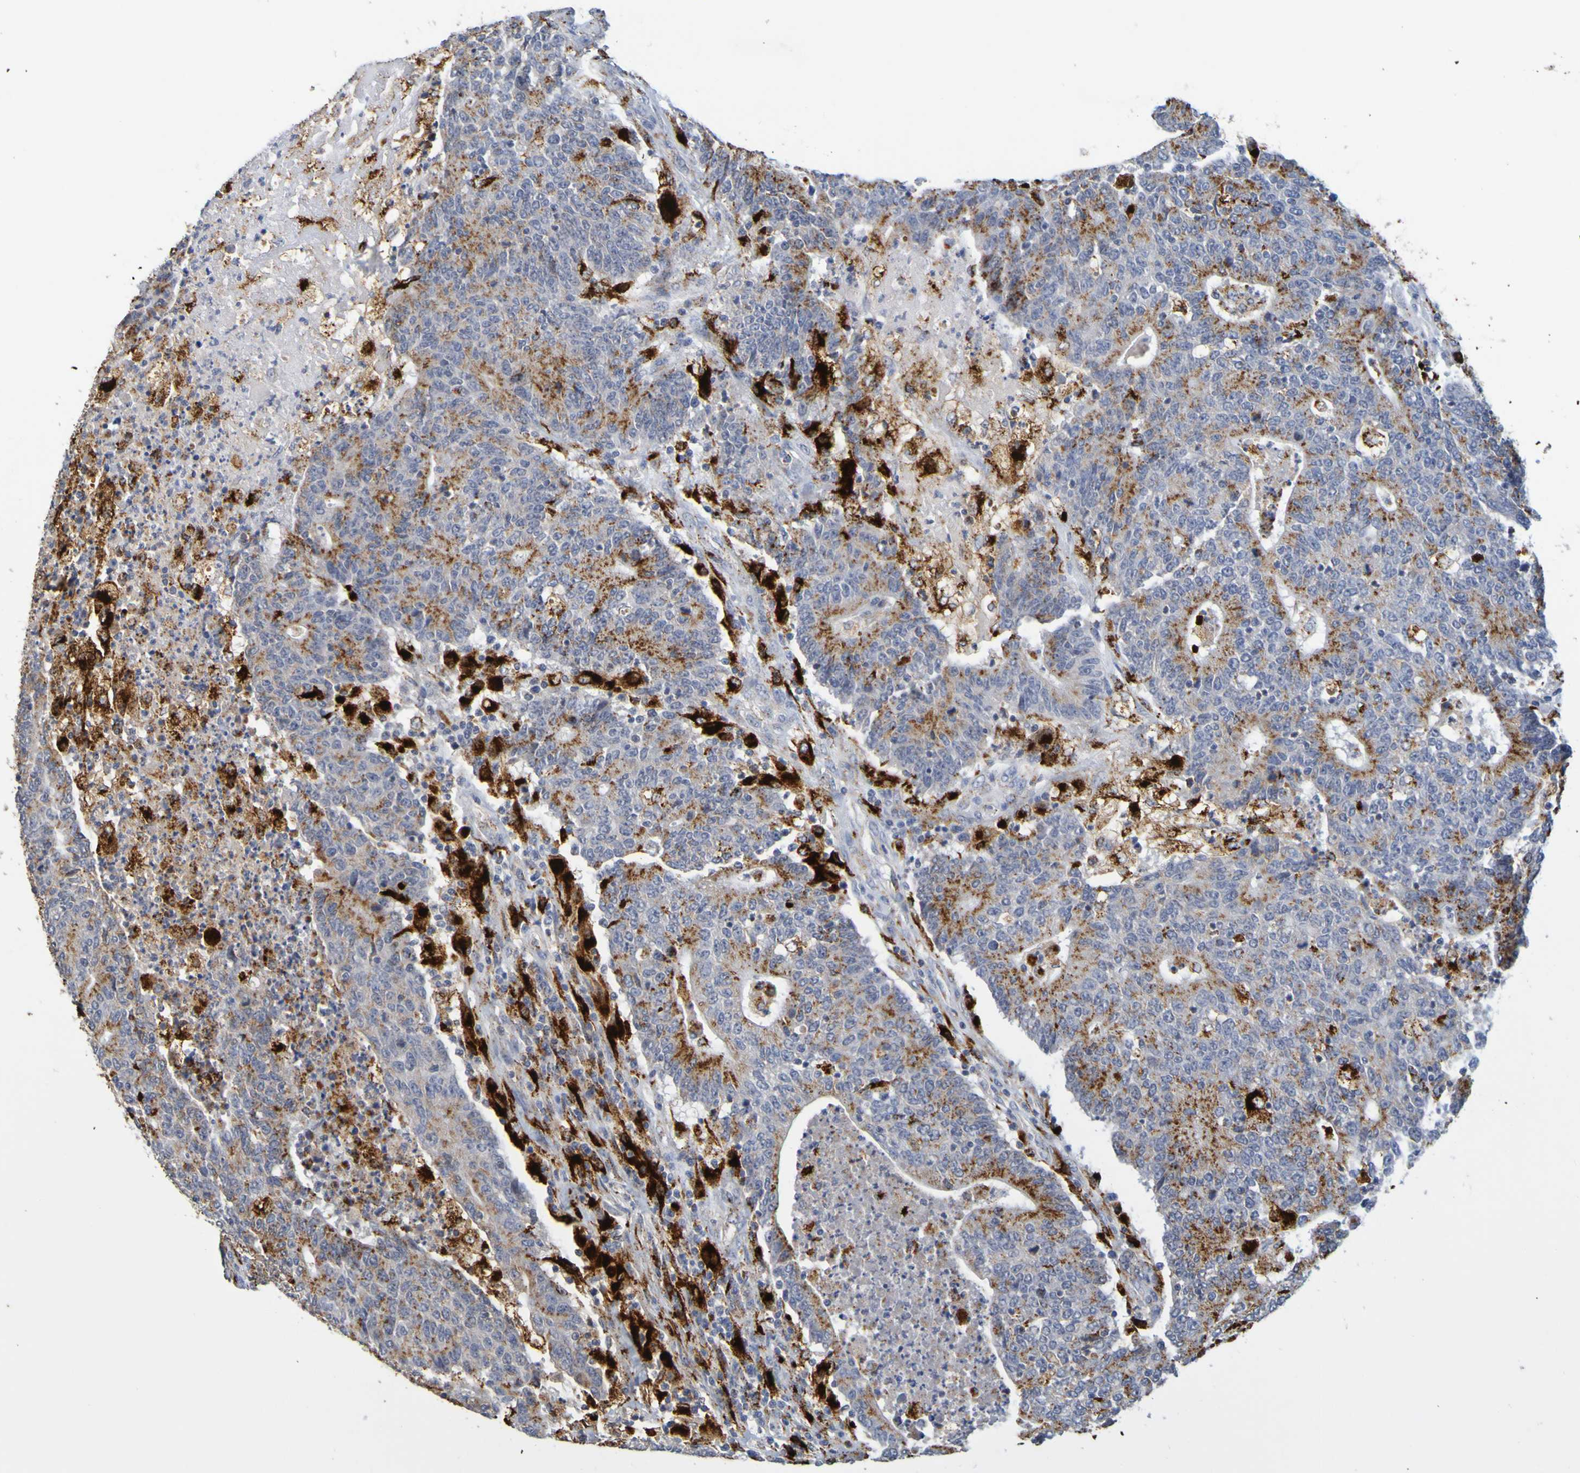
{"staining": {"intensity": "moderate", "quantity": ">75%", "location": "cytoplasmic/membranous"}, "tissue": "colorectal cancer", "cell_type": "Tumor cells", "image_type": "cancer", "snomed": [{"axis": "morphology", "description": "Normal tissue, NOS"}, {"axis": "morphology", "description": "Adenocarcinoma, NOS"}, {"axis": "topography", "description": "Colon"}], "caption": "Human colorectal cancer stained for a protein (brown) exhibits moderate cytoplasmic/membranous positive staining in approximately >75% of tumor cells.", "gene": "TPH1", "patient": {"sex": "female", "age": 75}}